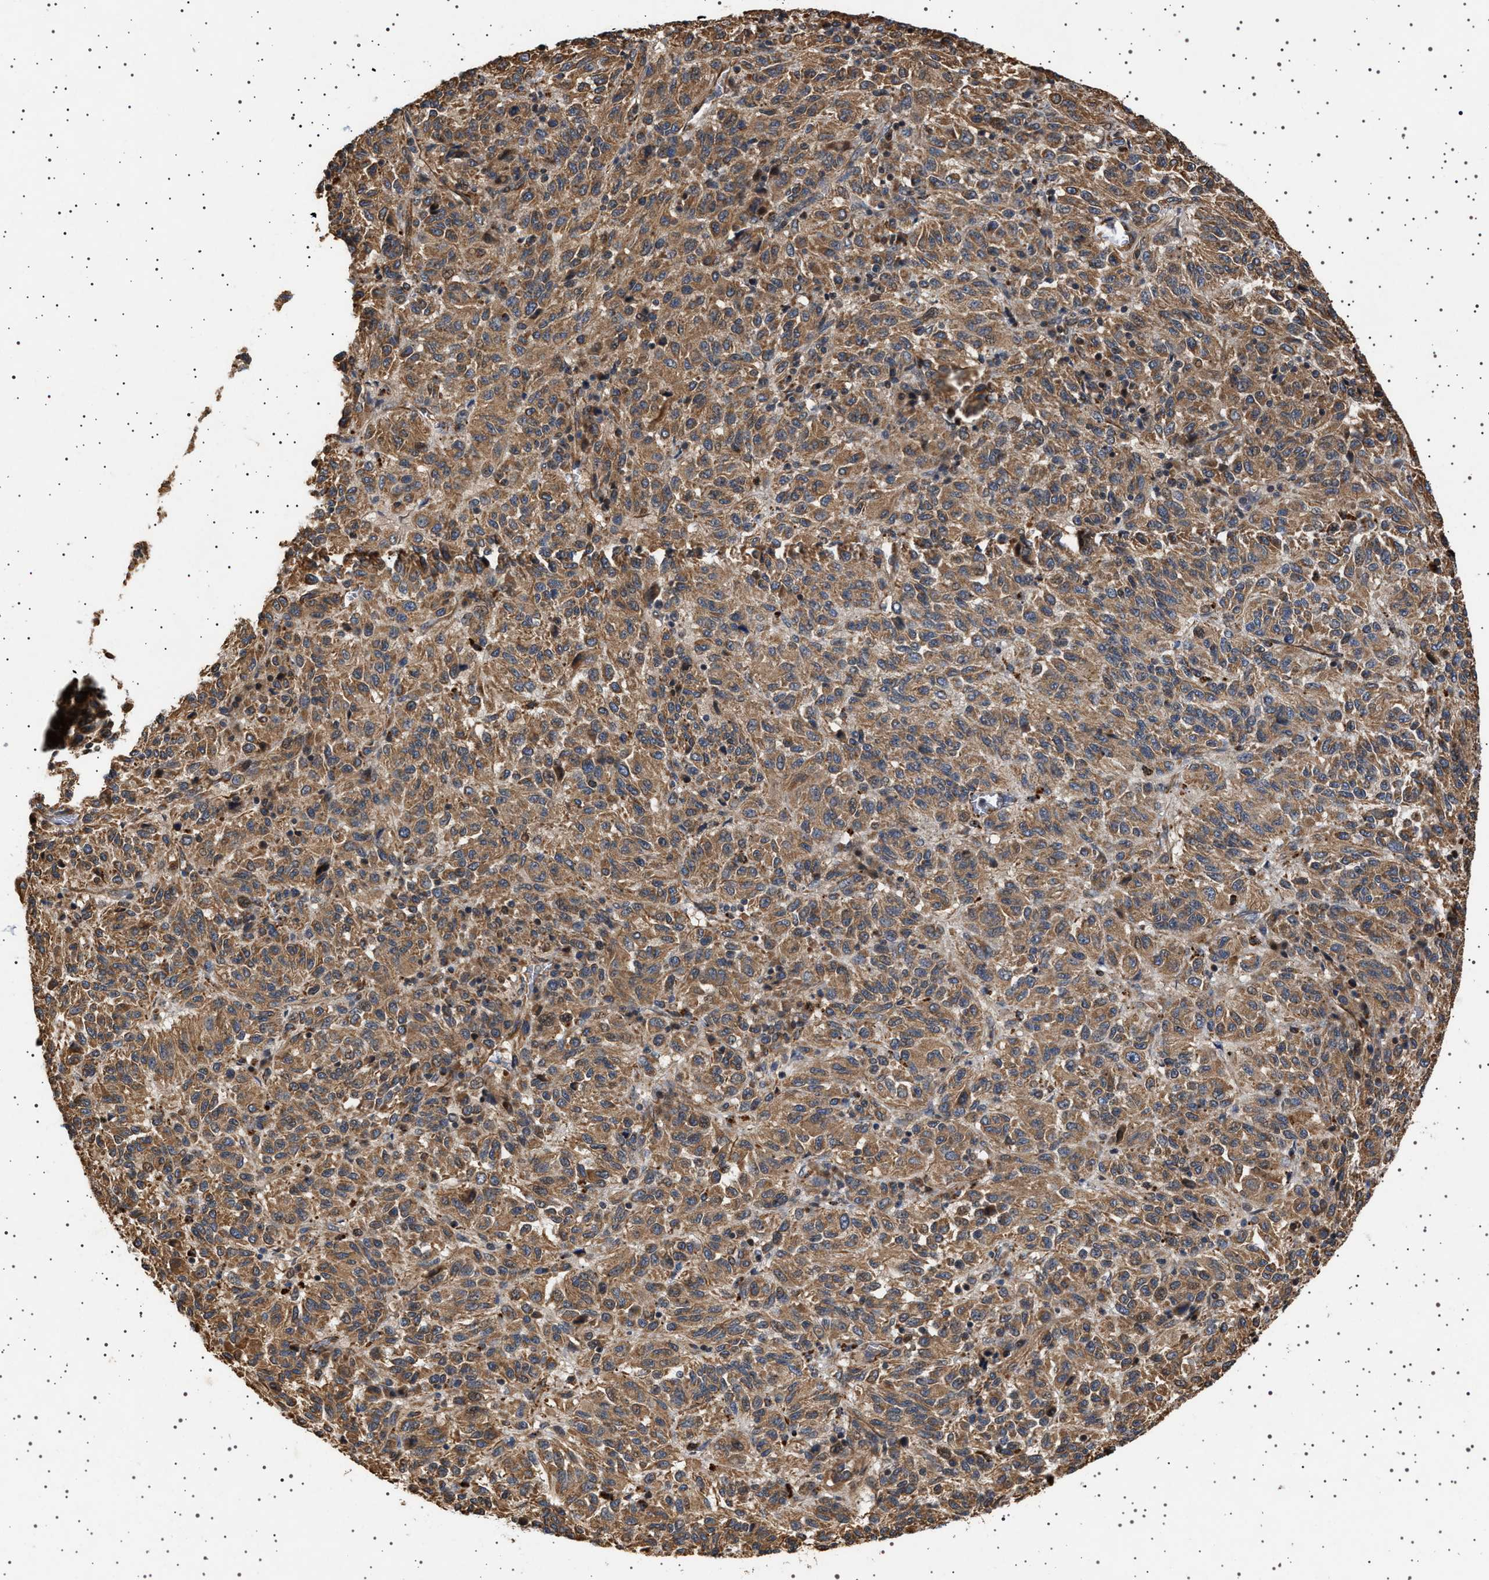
{"staining": {"intensity": "moderate", "quantity": ">75%", "location": "cytoplasmic/membranous"}, "tissue": "melanoma", "cell_type": "Tumor cells", "image_type": "cancer", "snomed": [{"axis": "morphology", "description": "Malignant melanoma, Metastatic site"}, {"axis": "topography", "description": "Lung"}], "caption": "Melanoma tissue demonstrates moderate cytoplasmic/membranous staining in approximately >75% of tumor cells, visualized by immunohistochemistry.", "gene": "TRUB2", "patient": {"sex": "male", "age": 64}}